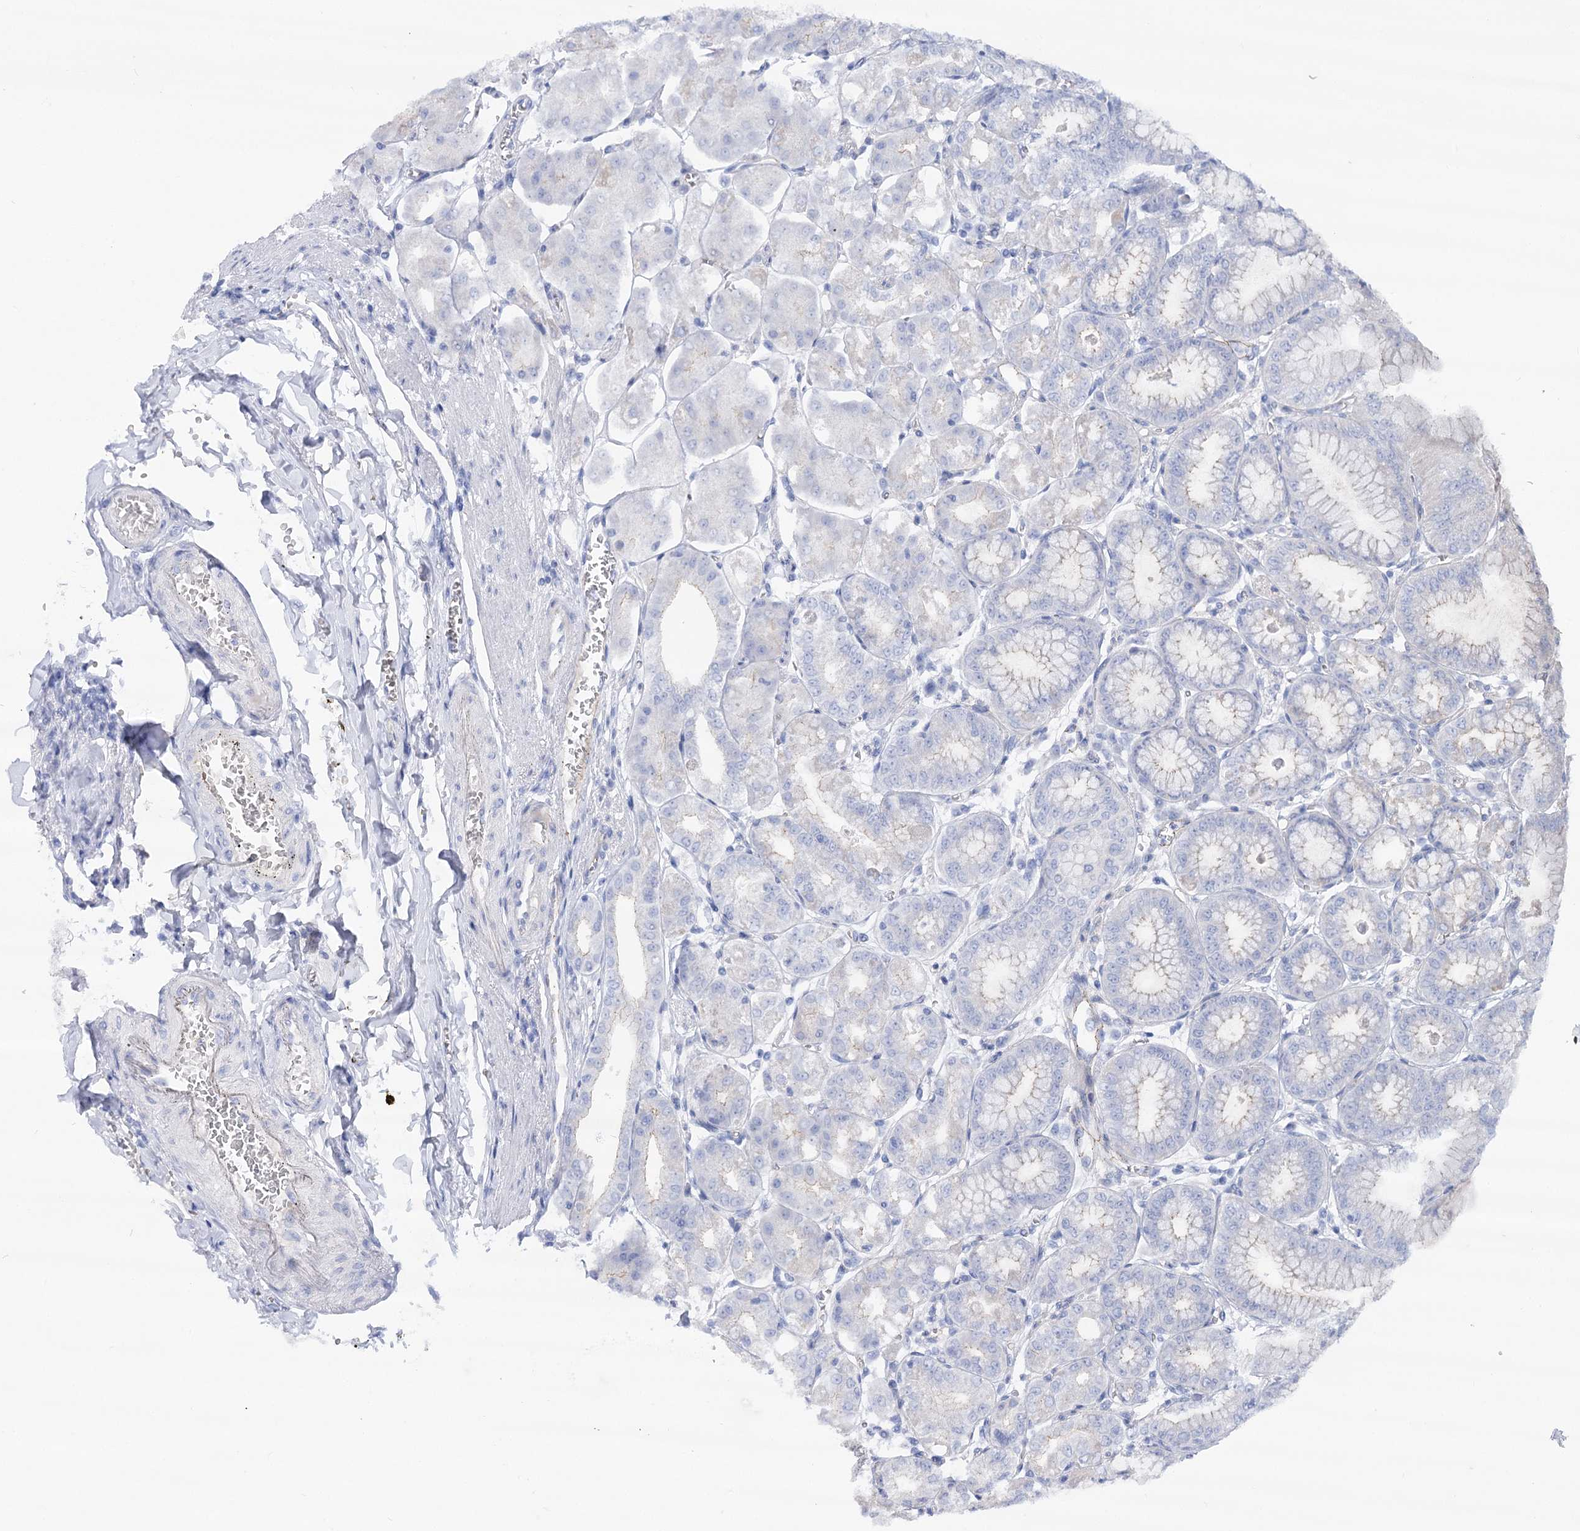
{"staining": {"intensity": "negative", "quantity": "none", "location": "none"}, "tissue": "stomach", "cell_type": "Glandular cells", "image_type": "normal", "snomed": [{"axis": "morphology", "description": "Normal tissue, NOS"}, {"axis": "topography", "description": "Stomach, lower"}], "caption": "DAB (3,3'-diaminobenzidine) immunohistochemical staining of benign human stomach demonstrates no significant staining in glandular cells.", "gene": "NRAP", "patient": {"sex": "male", "age": 71}}